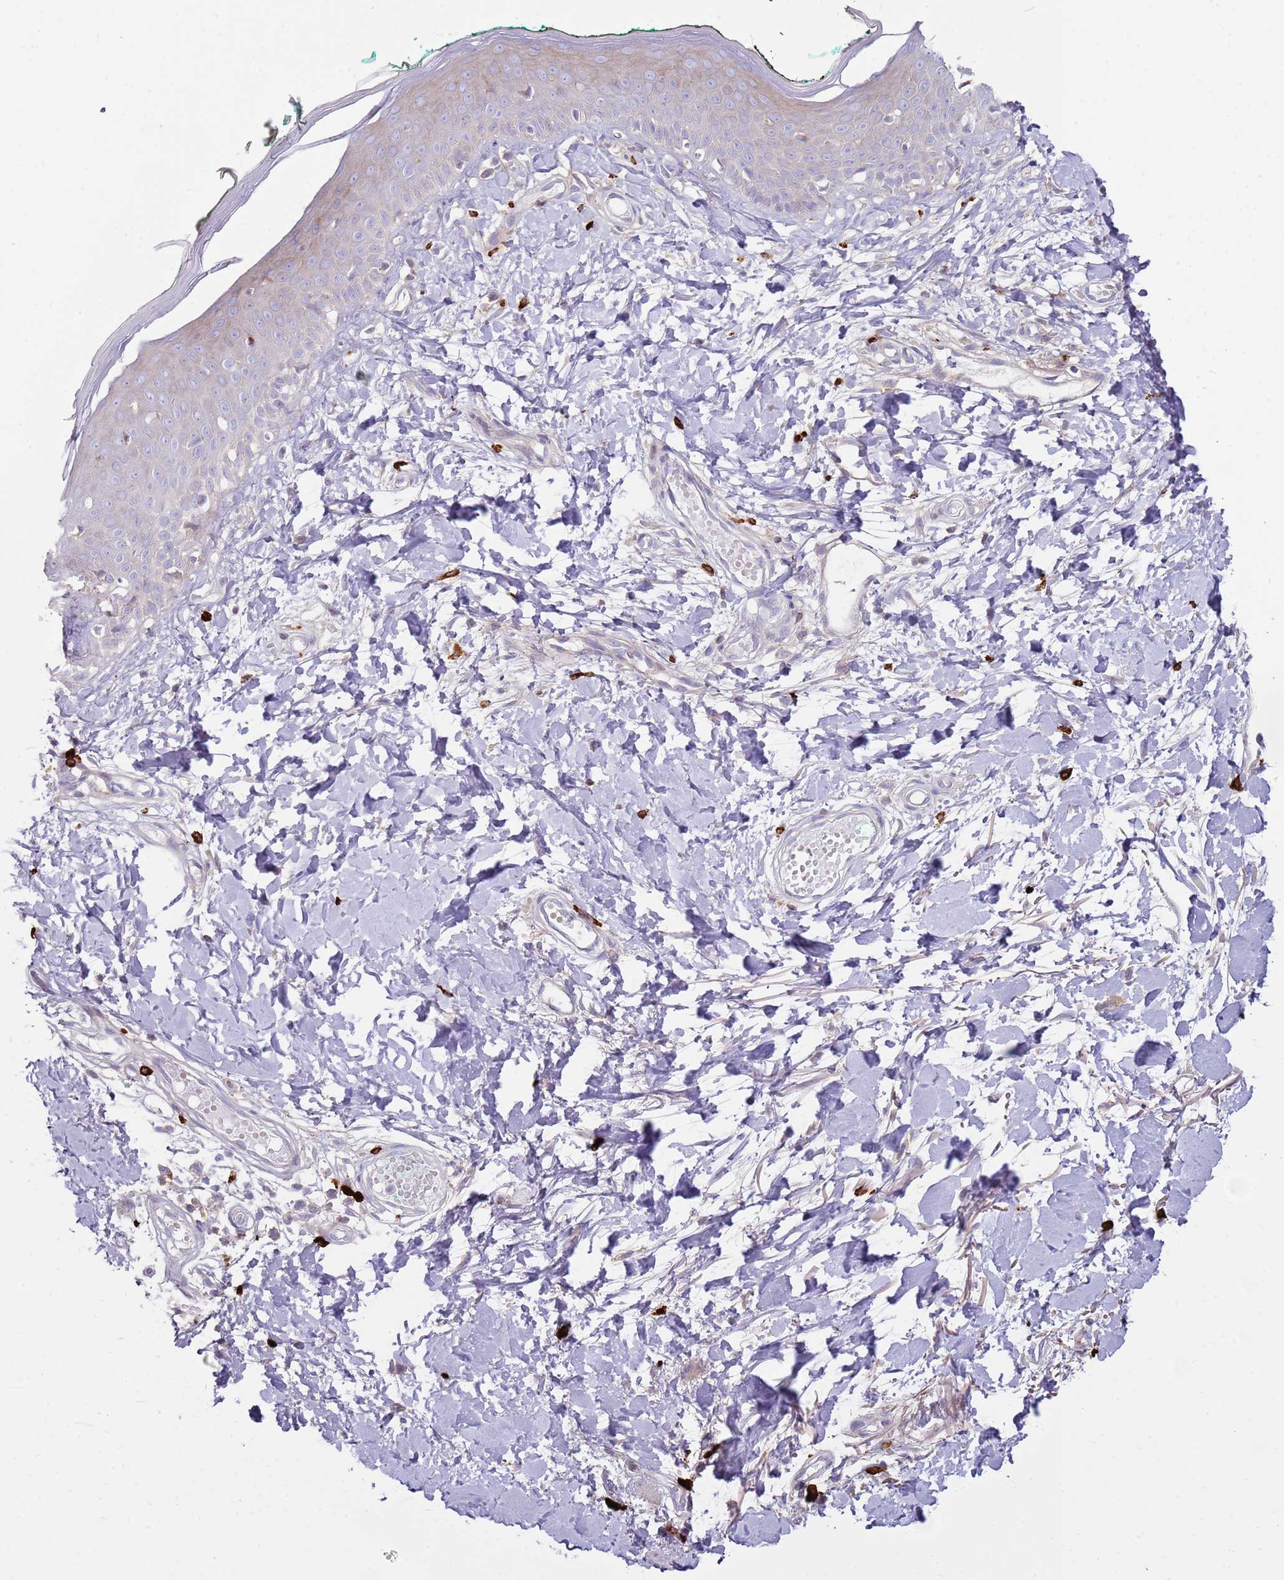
{"staining": {"intensity": "weak", "quantity": "<25%", "location": "cytoplasmic/membranous"}, "tissue": "skin", "cell_type": "Fibroblasts", "image_type": "normal", "snomed": [{"axis": "morphology", "description": "Normal tissue, NOS"}, {"axis": "morphology", "description": "Malignant melanoma, NOS"}, {"axis": "topography", "description": "Skin"}], "caption": "A micrograph of skin stained for a protein demonstrates no brown staining in fibroblasts. (DAB immunohistochemistry (IHC) with hematoxylin counter stain).", "gene": "FPR1", "patient": {"sex": "male", "age": 62}}